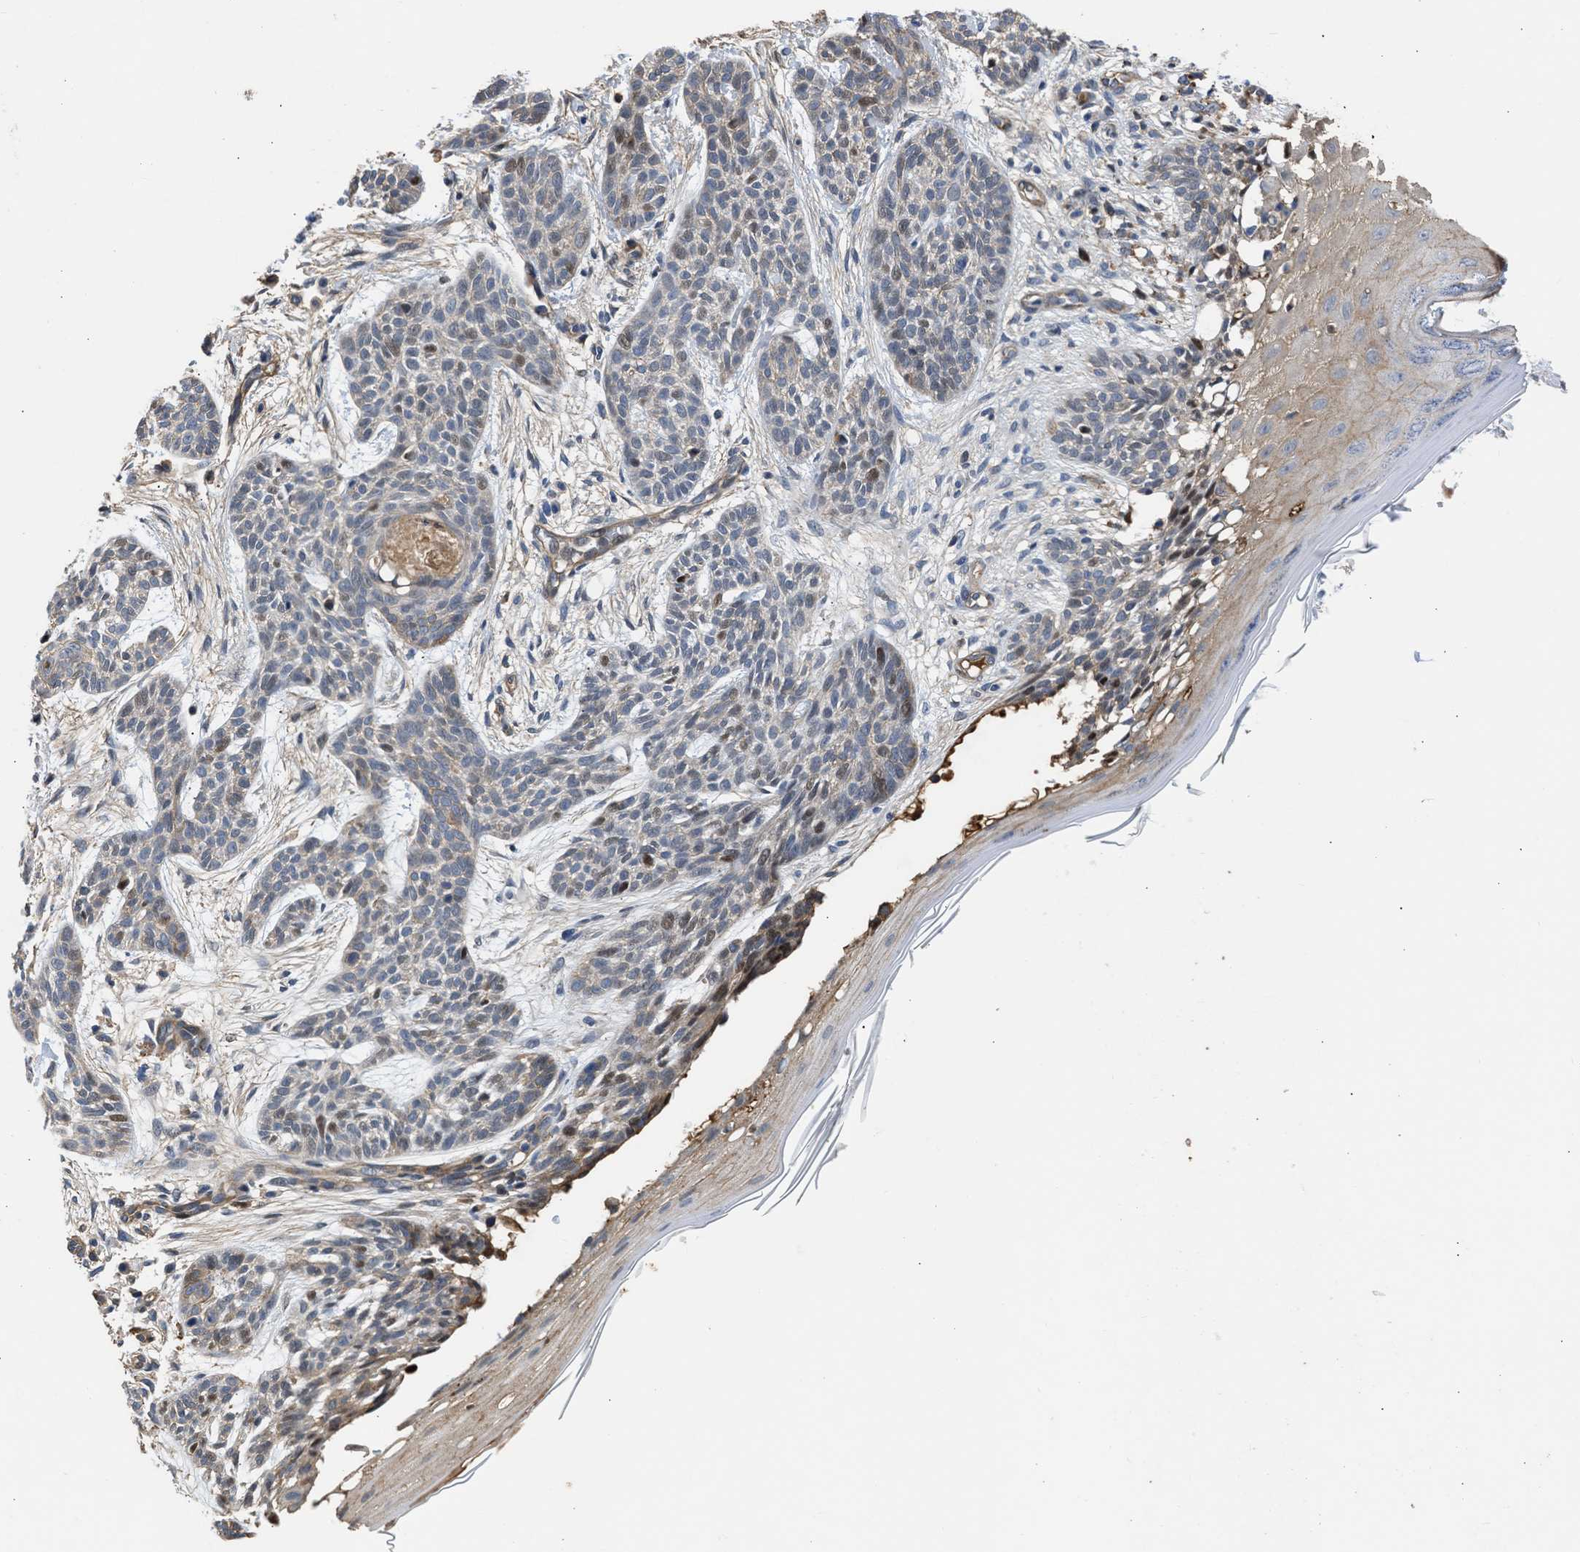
{"staining": {"intensity": "weak", "quantity": "25%-75%", "location": "cytoplasmic/membranous,nuclear"}, "tissue": "skin cancer", "cell_type": "Tumor cells", "image_type": "cancer", "snomed": [{"axis": "morphology", "description": "Basal cell carcinoma"}, {"axis": "topography", "description": "Skin"}], "caption": "High-power microscopy captured an immunohistochemistry micrograph of skin cancer, revealing weak cytoplasmic/membranous and nuclear positivity in about 25%-75% of tumor cells. Ihc stains the protein of interest in brown and the nuclei are stained blue.", "gene": "MAS1L", "patient": {"sex": "female", "age": 59}}